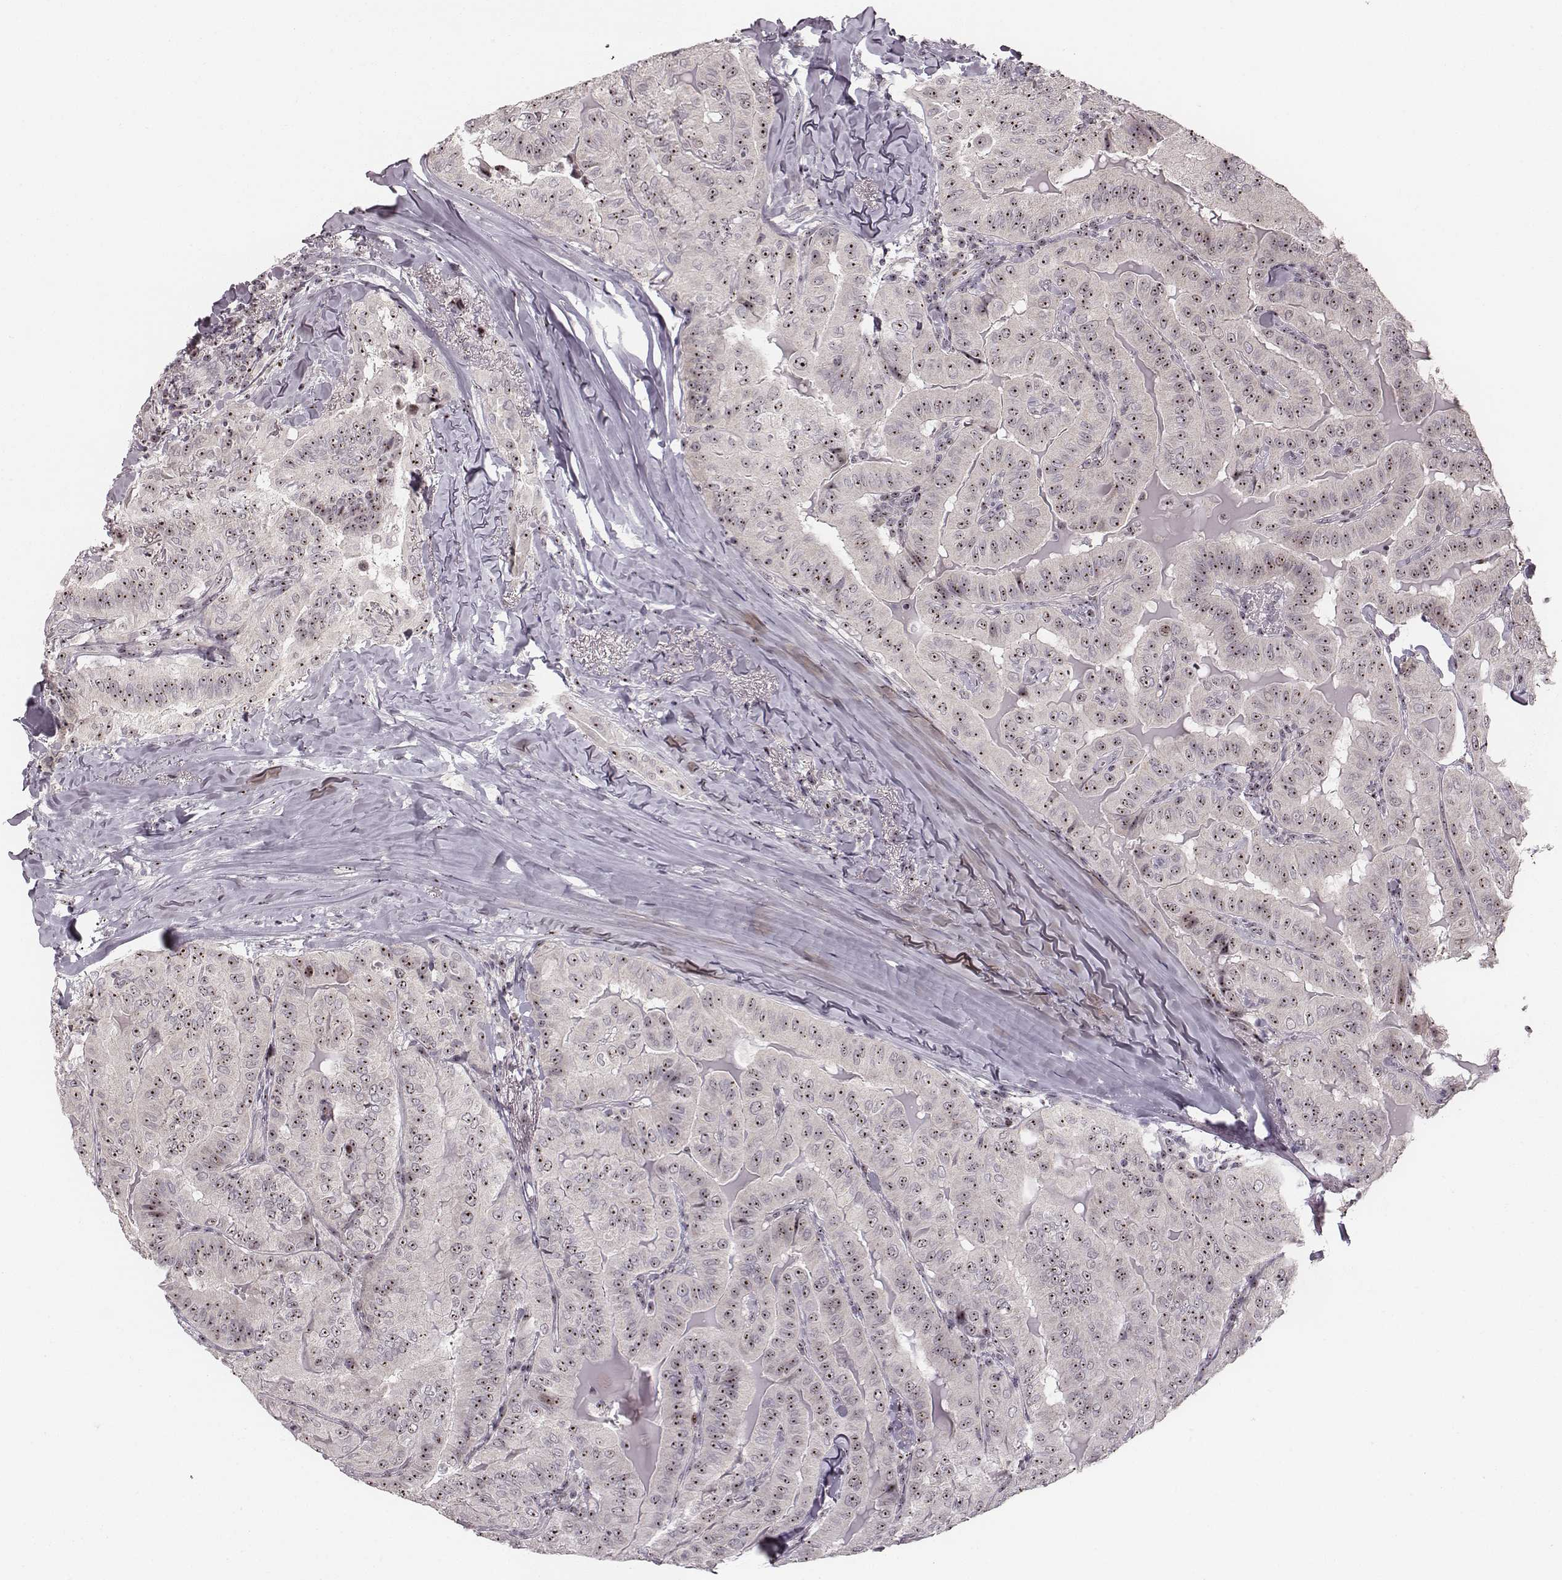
{"staining": {"intensity": "moderate", "quantity": ">75%", "location": "nuclear"}, "tissue": "thyroid cancer", "cell_type": "Tumor cells", "image_type": "cancer", "snomed": [{"axis": "morphology", "description": "Papillary adenocarcinoma, NOS"}, {"axis": "topography", "description": "Thyroid gland"}], "caption": "Moderate nuclear protein positivity is identified in about >75% of tumor cells in thyroid cancer (papillary adenocarcinoma).", "gene": "NOP56", "patient": {"sex": "female", "age": 68}}